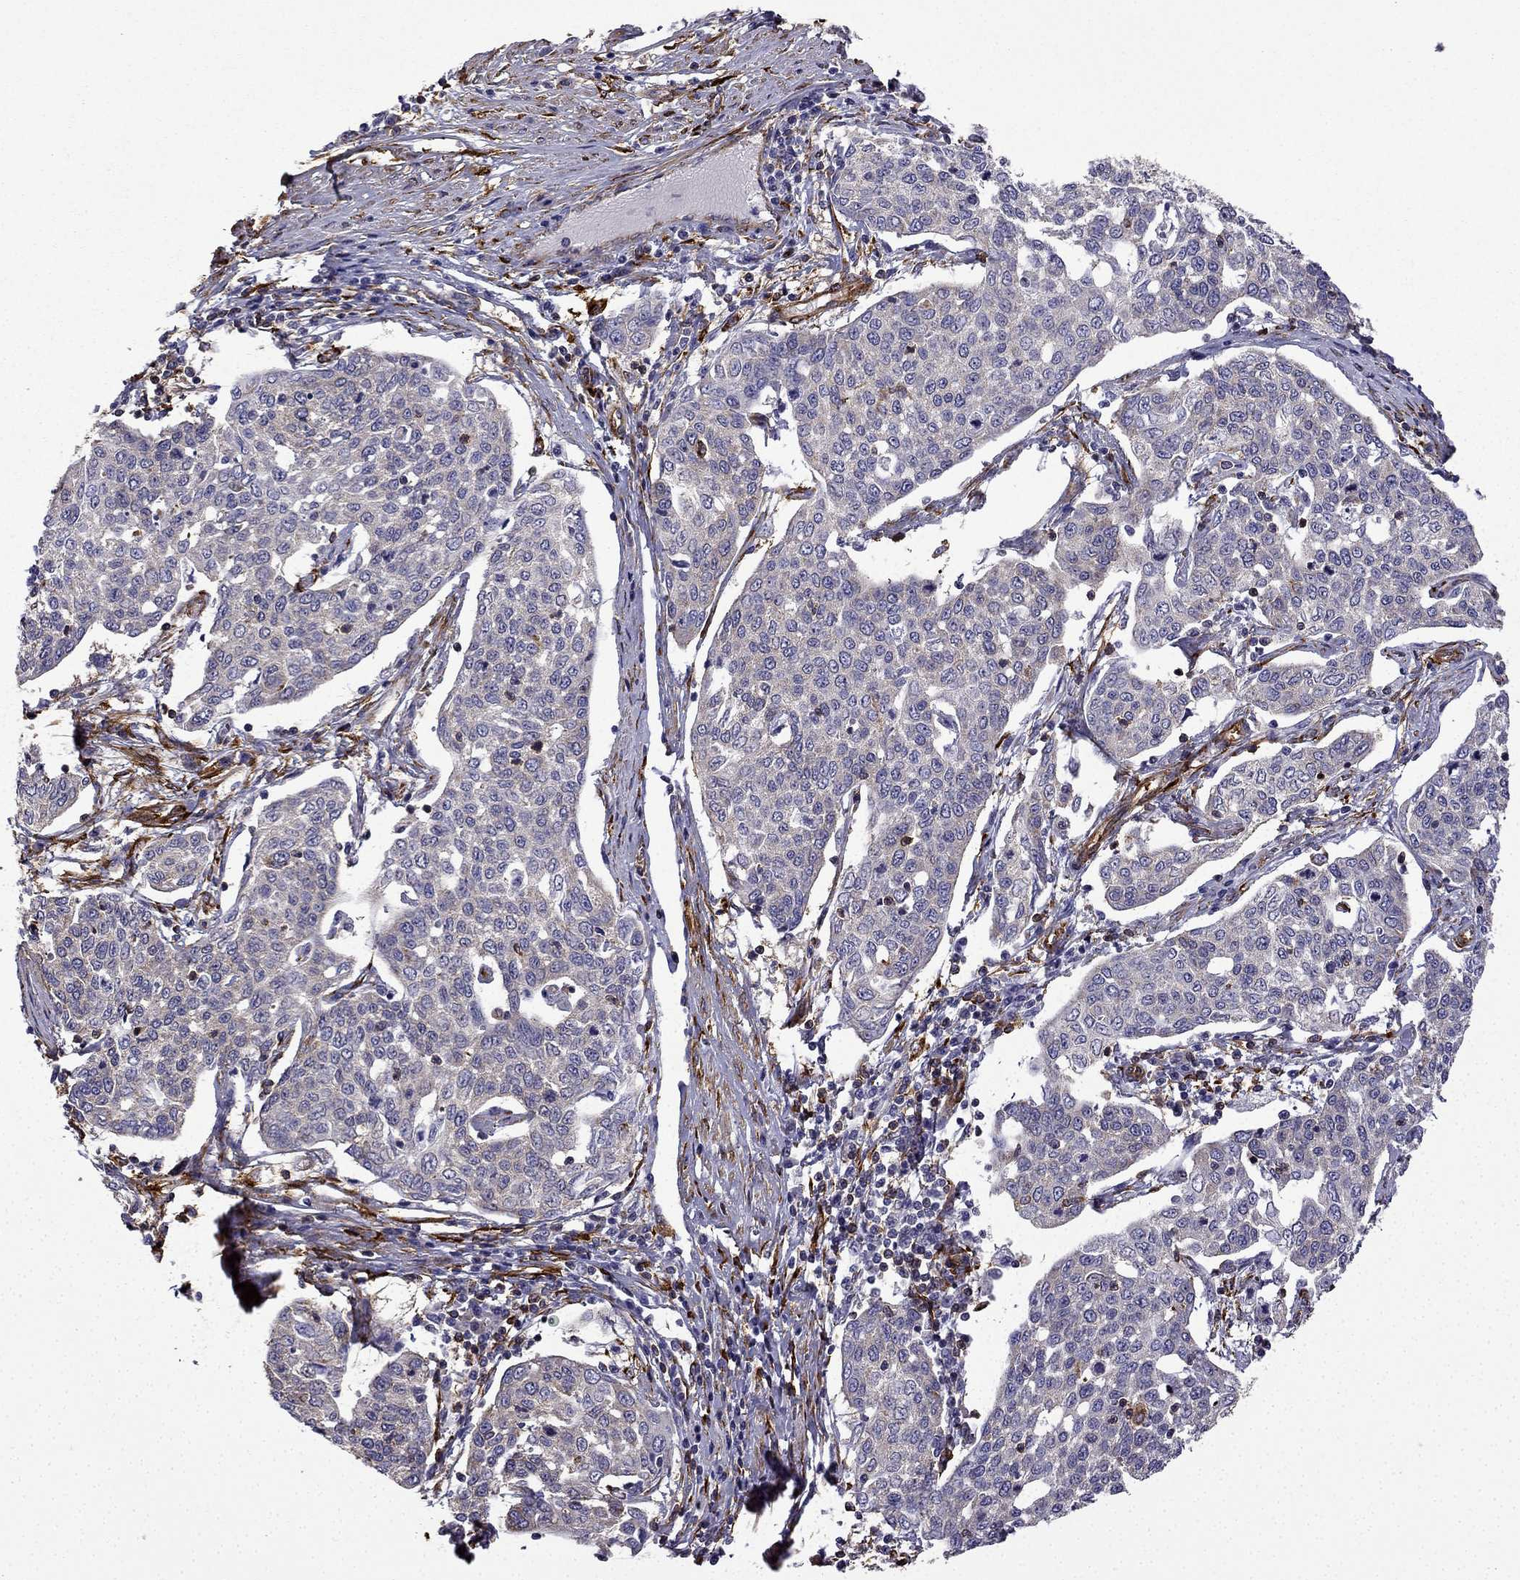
{"staining": {"intensity": "weak", "quantity": "<25%", "location": "cytoplasmic/membranous"}, "tissue": "cervical cancer", "cell_type": "Tumor cells", "image_type": "cancer", "snomed": [{"axis": "morphology", "description": "Squamous cell carcinoma, NOS"}, {"axis": "topography", "description": "Cervix"}], "caption": "Immunohistochemistry histopathology image of human squamous cell carcinoma (cervical) stained for a protein (brown), which reveals no expression in tumor cells.", "gene": "MAP4", "patient": {"sex": "female", "age": 34}}